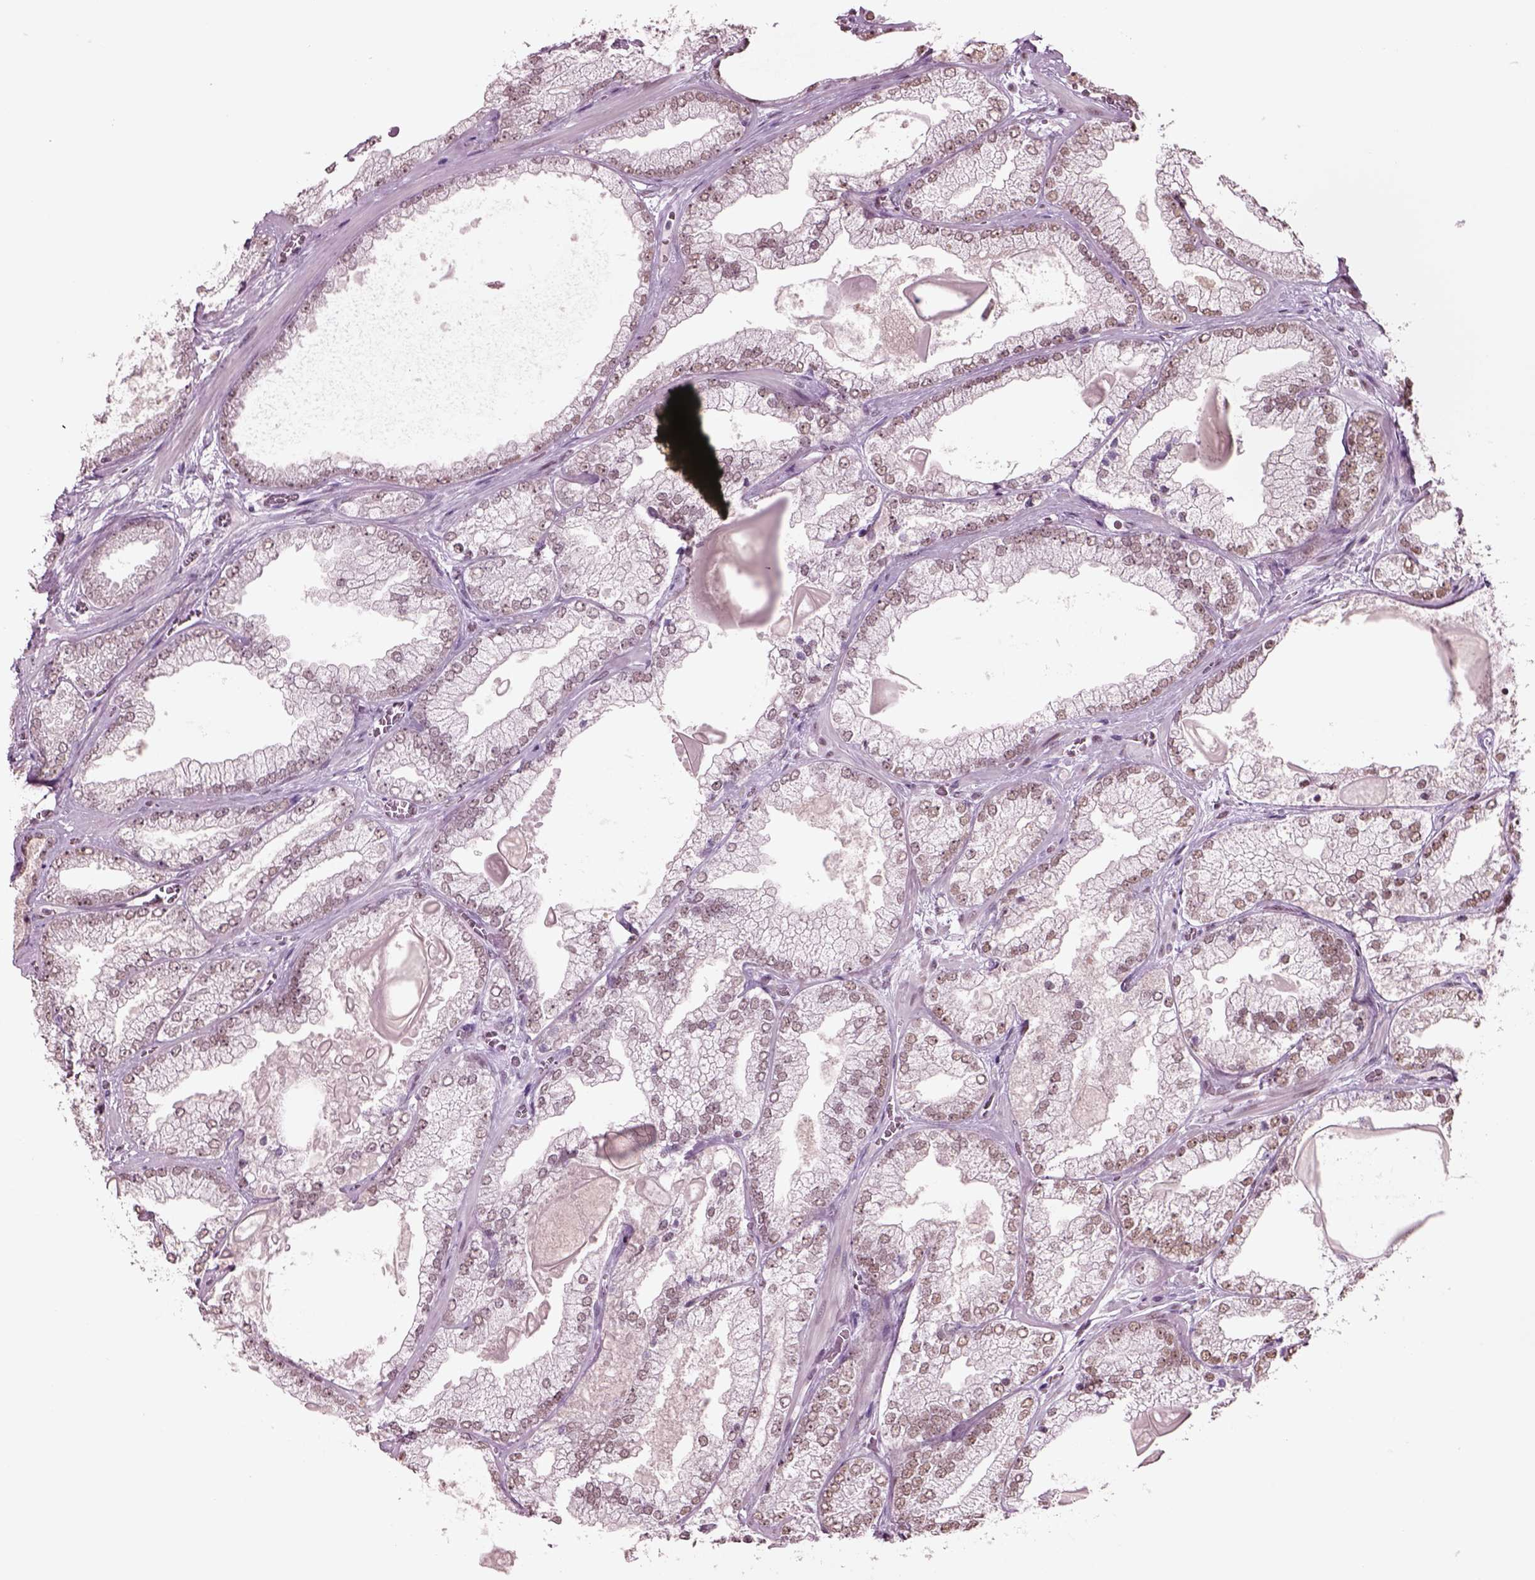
{"staining": {"intensity": "weak", "quantity": "25%-75%", "location": "nuclear"}, "tissue": "prostate cancer", "cell_type": "Tumor cells", "image_type": "cancer", "snomed": [{"axis": "morphology", "description": "Adenocarcinoma, Low grade"}, {"axis": "topography", "description": "Prostate"}], "caption": "Protein expression by immunohistochemistry displays weak nuclear expression in approximately 25%-75% of tumor cells in prostate cancer (adenocarcinoma (low-grade)).", "gene": "SEPHS1", "patient": {"sex": "male", "age": 57}}